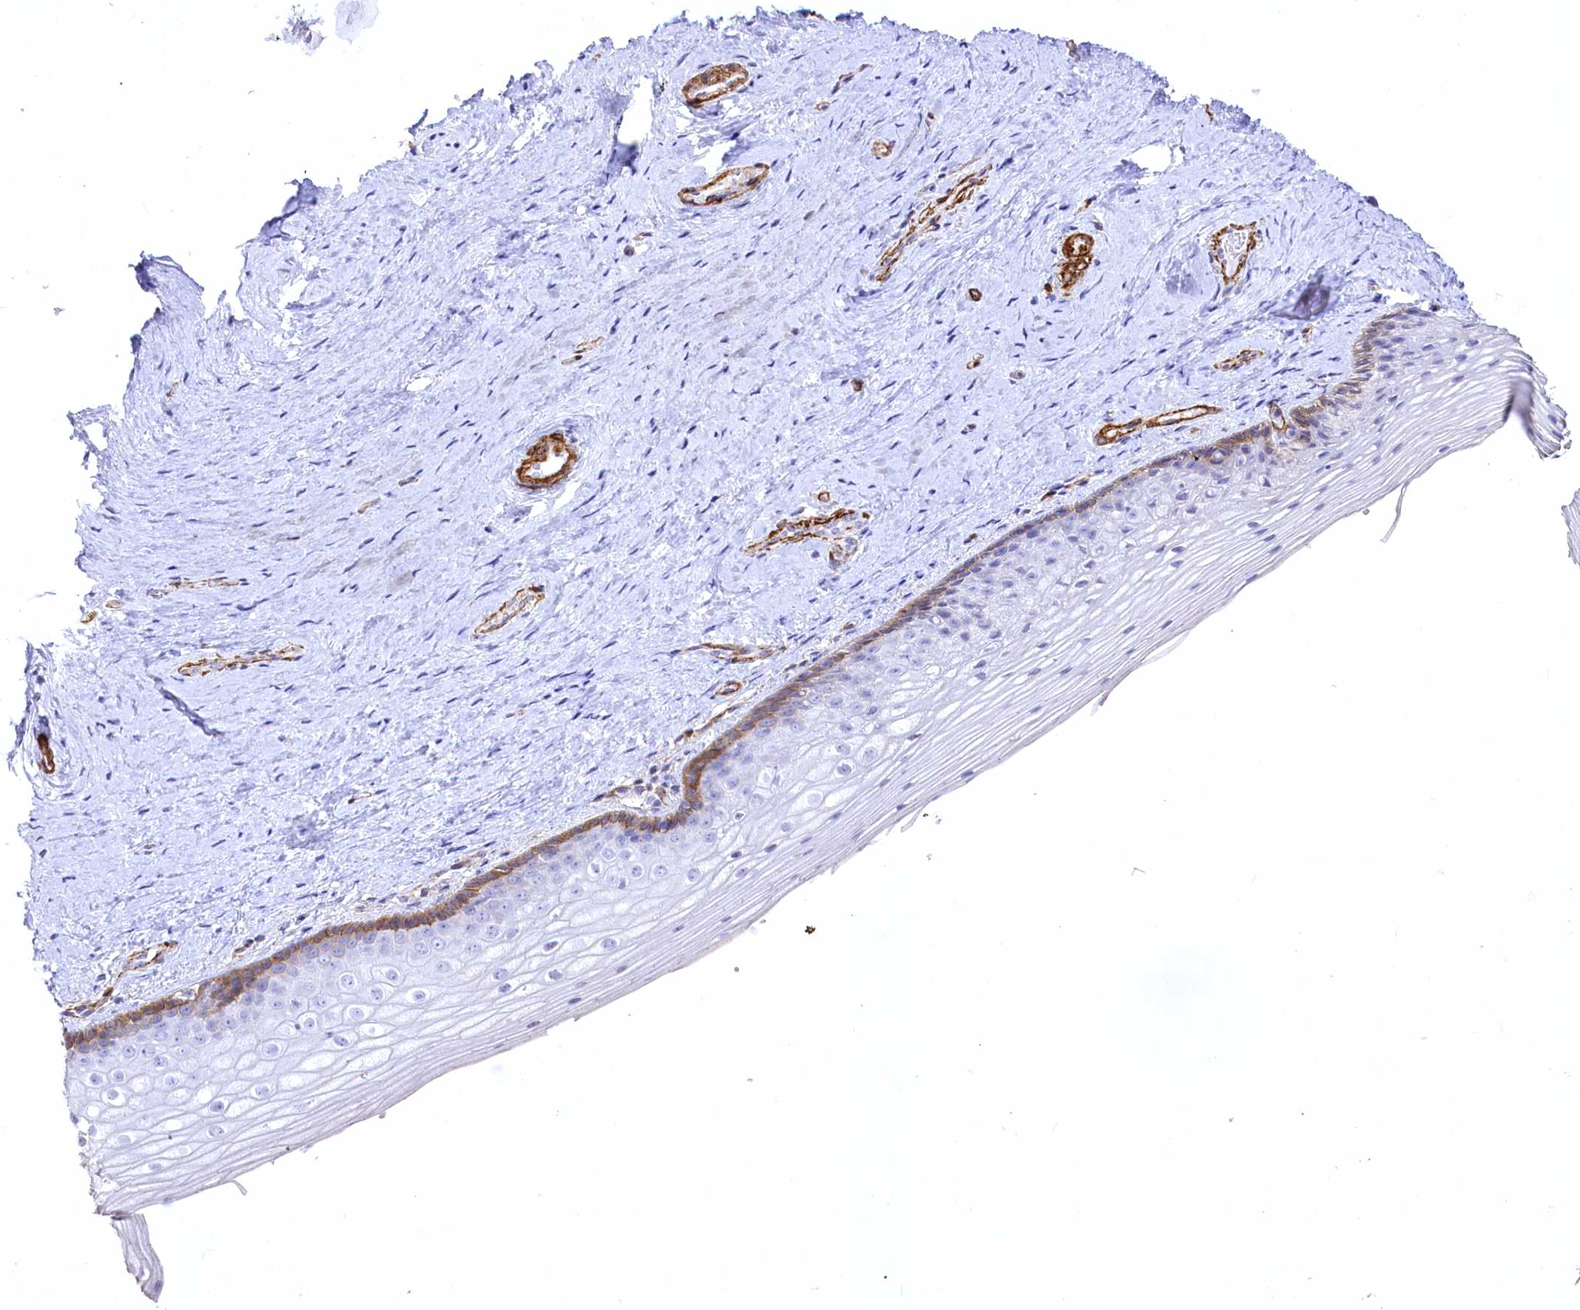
{"staining": {"intensity": "moderate", "quantity": "<25%", "location": "cytoplasmic/membranous"}, "tissue": "vagina", "cell_type": "Squamous epithelial cells", "image_type": "normal", "snomed": [{"axis": "morphology", "description": "Normal tissue, NOS"}, {"axis": "topography", "description": "Vagina"}], "caption": "Immunohistochemistry staining of normal vagina, which shows low levels of moderate cytoplasmic/membranous staining in about <25% of squamous epithelial cells indicating moderate cytoplasmic/membranous protein staining. The staining was performed using DAB (3,3'-diaminobenzidine) (brown) for protein detection and nuclei were counterstained in hematoxylin (blue).", "gene": "SYNPO2", "patient": {"sex": "female", "age": 46}}